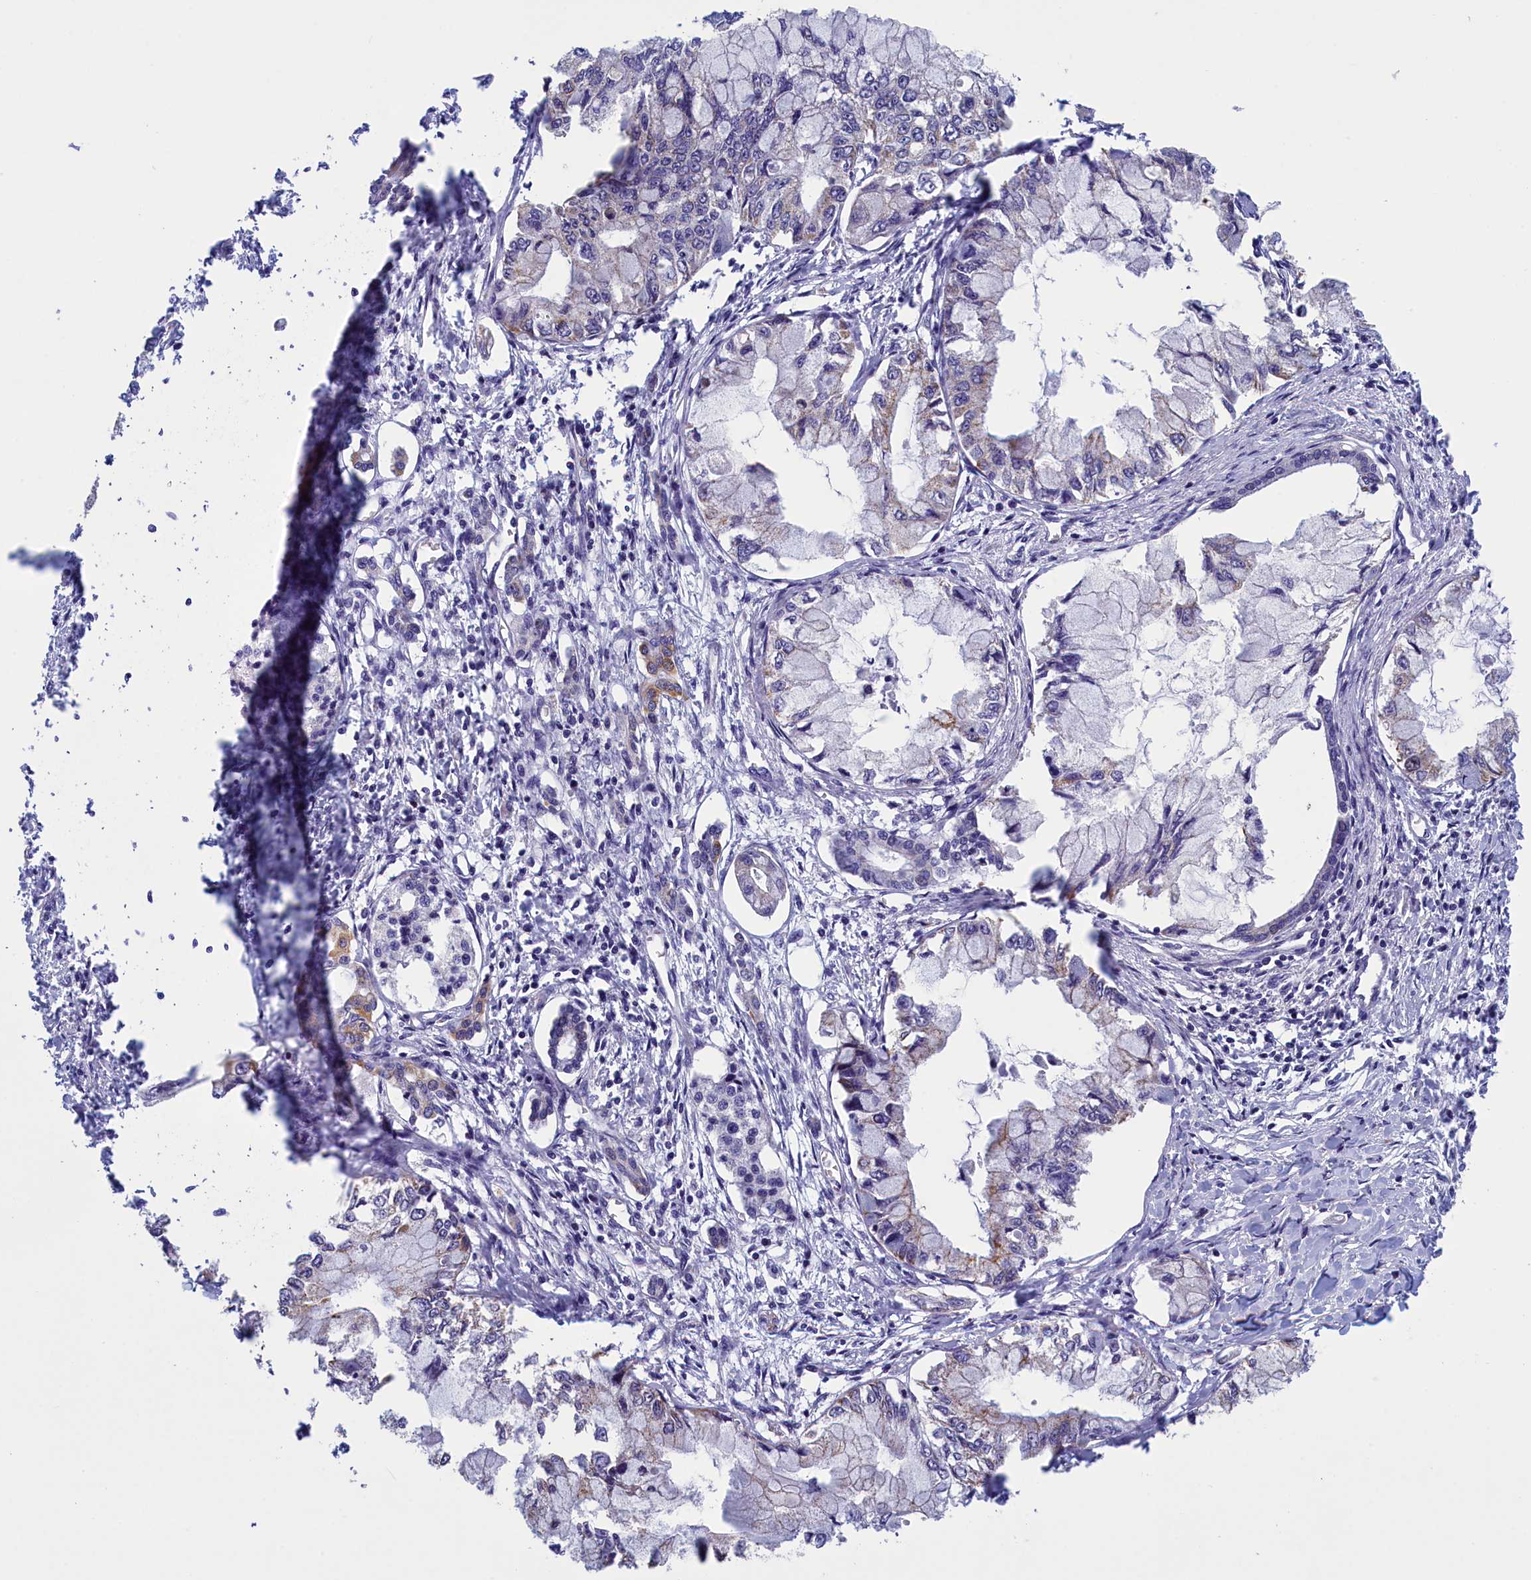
{"staining": {"intensity": "weak", "quantity": "<25%", "location": "cytoplasmic/membranous"}, "tissue": "pancreatic cancer", "cell_type": "Tumor cells", "image_type": "cancer", "snomed": [{"axis": "morphology", "description": "Adenocarcinoma, NOS"}, {"axis": "topography", "description": "Pancreas"}], "caption": "DAB immunohistochemical staining of adenocarcinoma (pancreatic) exhibits no significant expression in tumor cells. (Stains: DAB (3,3'-diaminobenzidine) immunohistochemistry with hematoxylin counter stain, Microscopy: brightfield microscopy at high magnification).", "gene": "IFT122", "patient": {"sex": "male", "age": 48}}